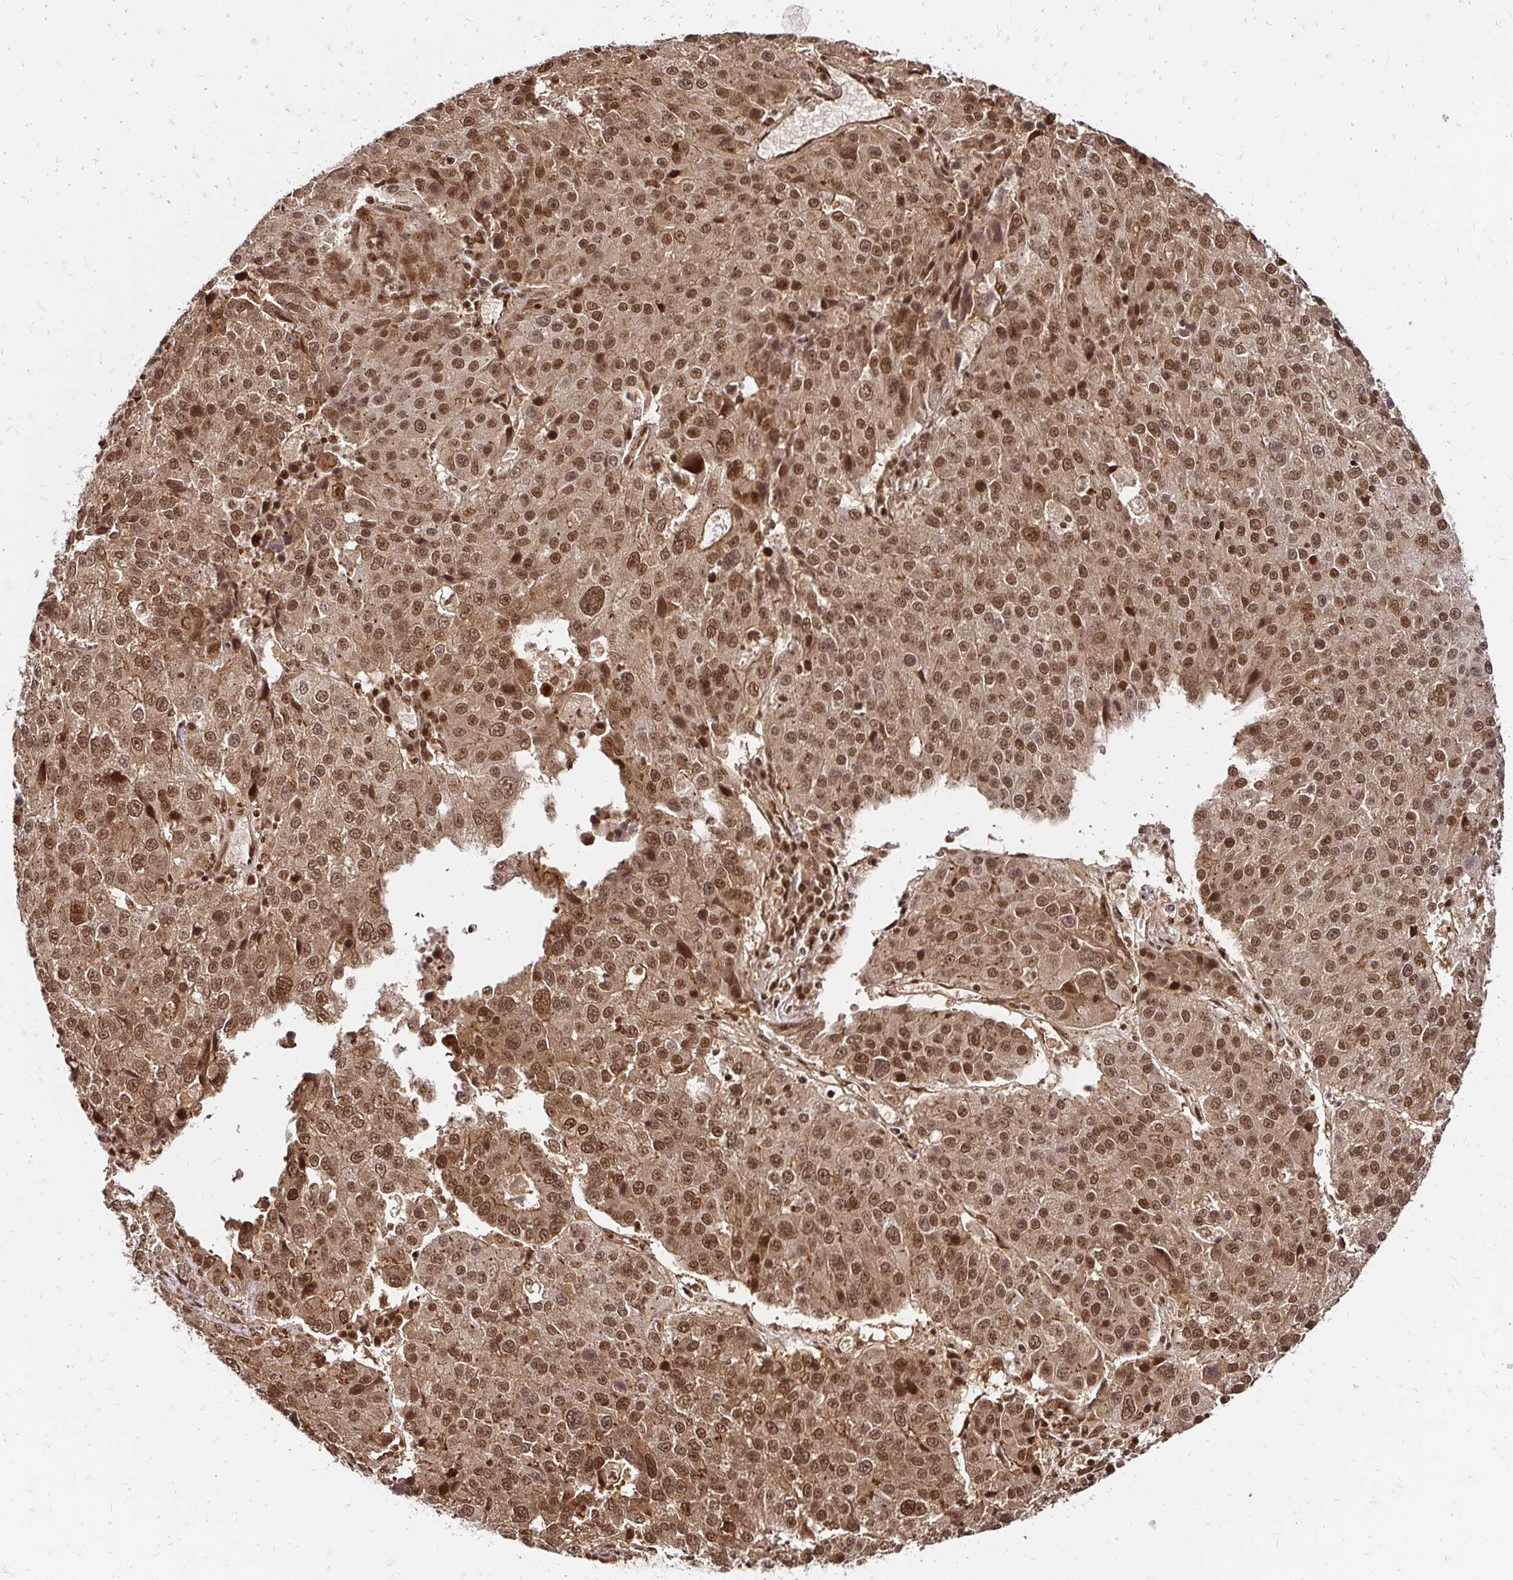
{"staining": {"intensity": "moderate", "quantity": ">75%", "location": "cytoplasmic/membranous,nuclear"}, "tissue": "stomach cancer", "cell_type": "Tumor cells", "image_type": "cancer", "snomed": [{"axis": "morphology", "description": "Adenocarcinoma, NOS"}, {"axis": "topography", "description": "Stomach"}], "caption": "Stomach cancer was stained to show a protein in brown. There is medium levels of moderate cytoplasmic/membranous and nuclear positivity in approximately >75% of tumor cells. The staining was performed using DAB, with brown indicating positive protein expression. Nuclei are stained blue with hematoxylin.", "gene": "GLYR1", "patient": {"sex": "male", "age": 71}}